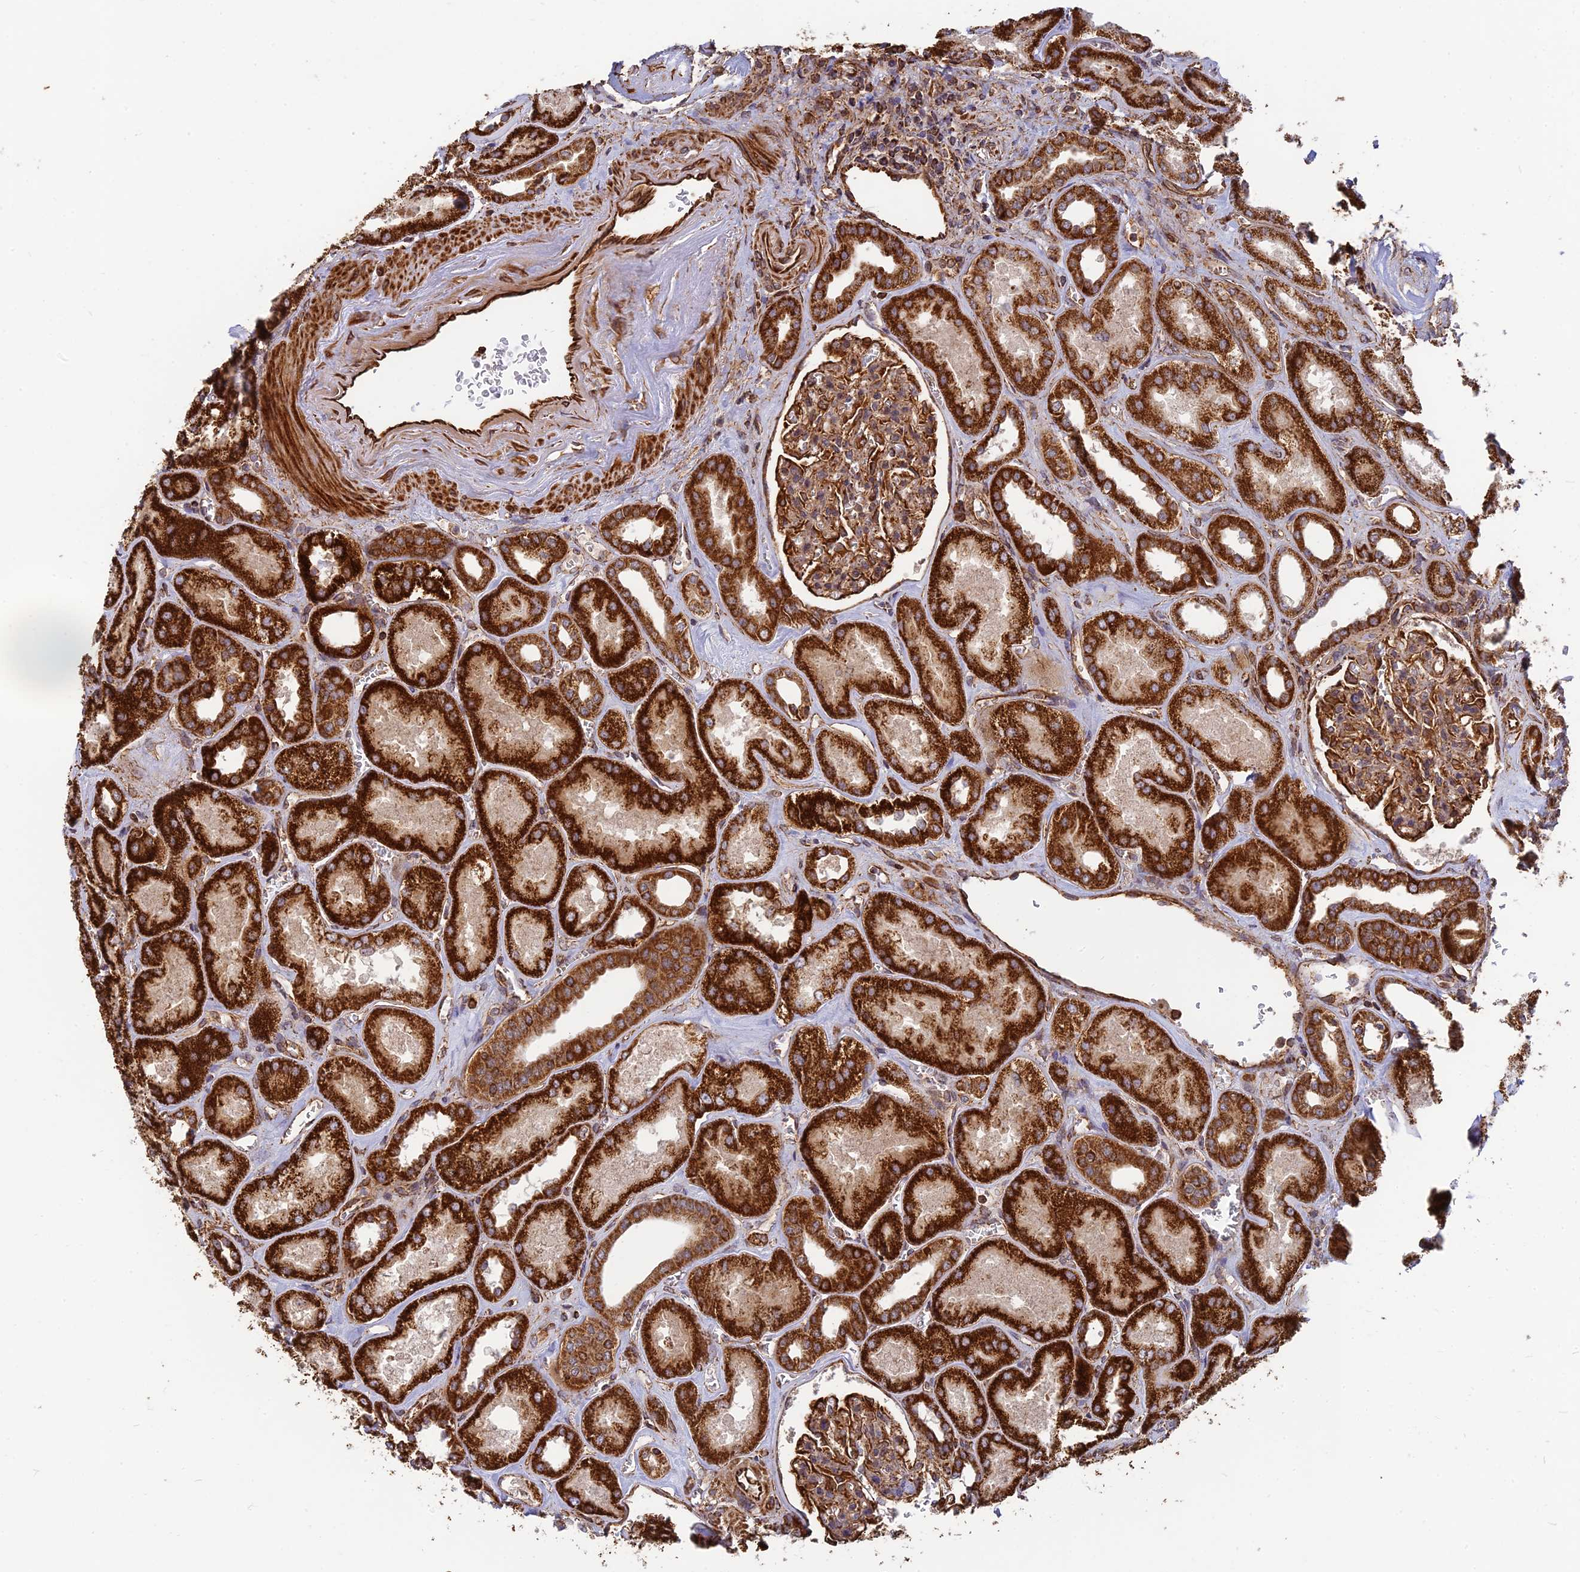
{"staining": {"intensity": "strong", "quantity": ">75%", "location": "cytoplasmic/membranous"}, "tissue": "kidney", "cell_type": "Cells in glomeruli", "image_type": "normal", "snomed": [{"axis": "morphology", "description": "Normal tissue, NOS"}, {"axis": "morphology", "description": "Adenocarcinoma, NOS"}, {"axis": "topography", "description": "Kidney"}], "caption": "Cells in glomeruli display high levels of strong cytoplasmic/membranous expression in about >75% of cells in benign human kidney. The protein is shown in brown color, while the nuclei are stained blue.", "gene": "DSTYK", "patient": {"sex": "female", "age": 68}}